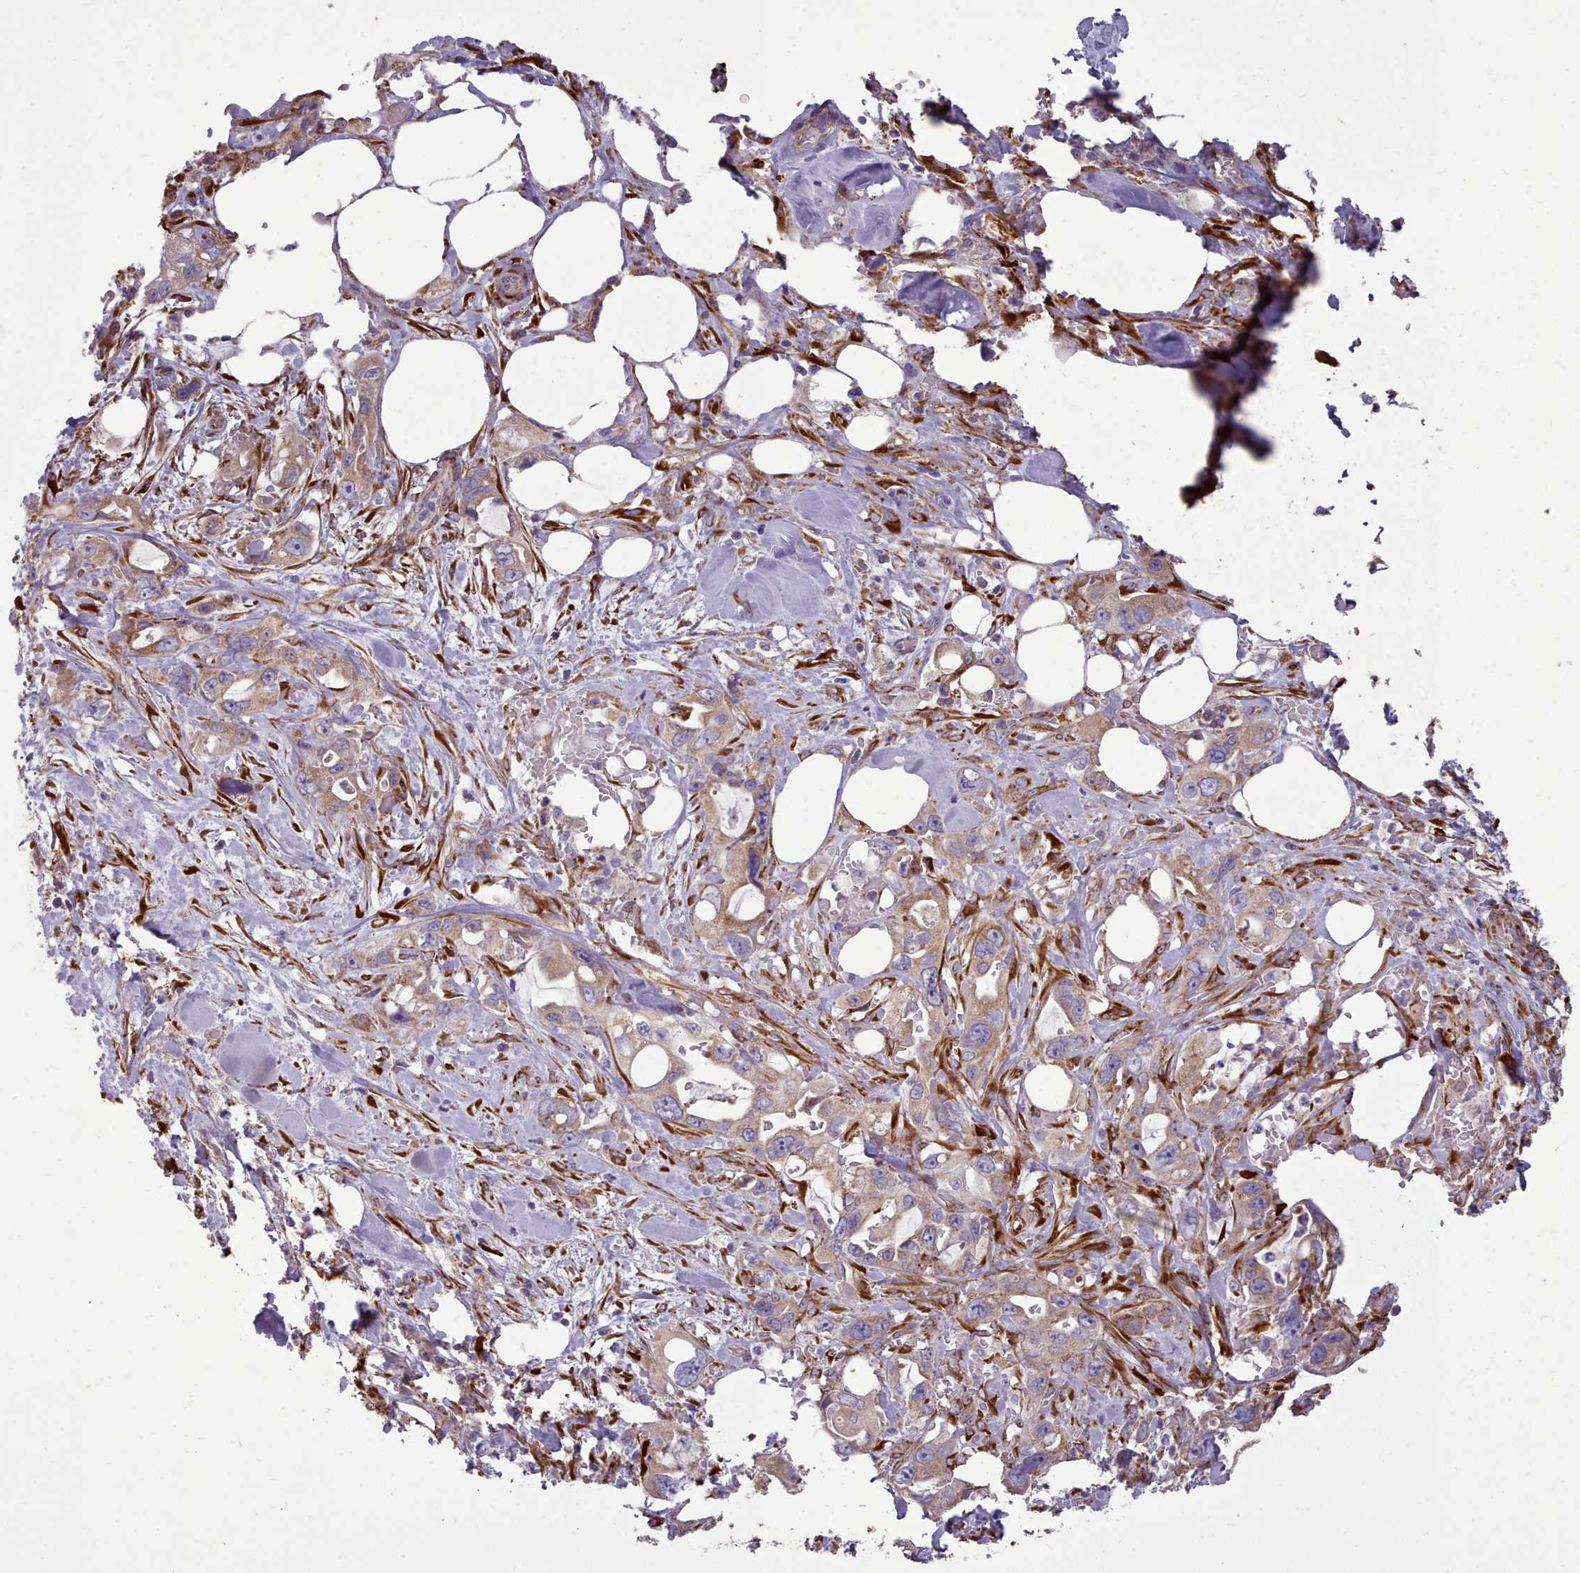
{"staining": {"intensity": "moderate", "quantity": ">75%", "location": "cytoplasmic/membranous"}, "tissue": "pancreatic cancer", "cell_type": "Tumor cells", "image_type": "cancer", "snomed": [{"axis": "morphology", "description": "Adenocarcinoma, NOS"}, {"axis": "topography", "description": "Pancreas"}], "caption": "Immunohistochemistry (IHC) of human pancreatic cancer displays medium levels of moderate cytoplasmic/membranous expression in about >75% of tumor cells.", "gene": "FKBP10", "patient": {"sex": "female", "age": 61}}